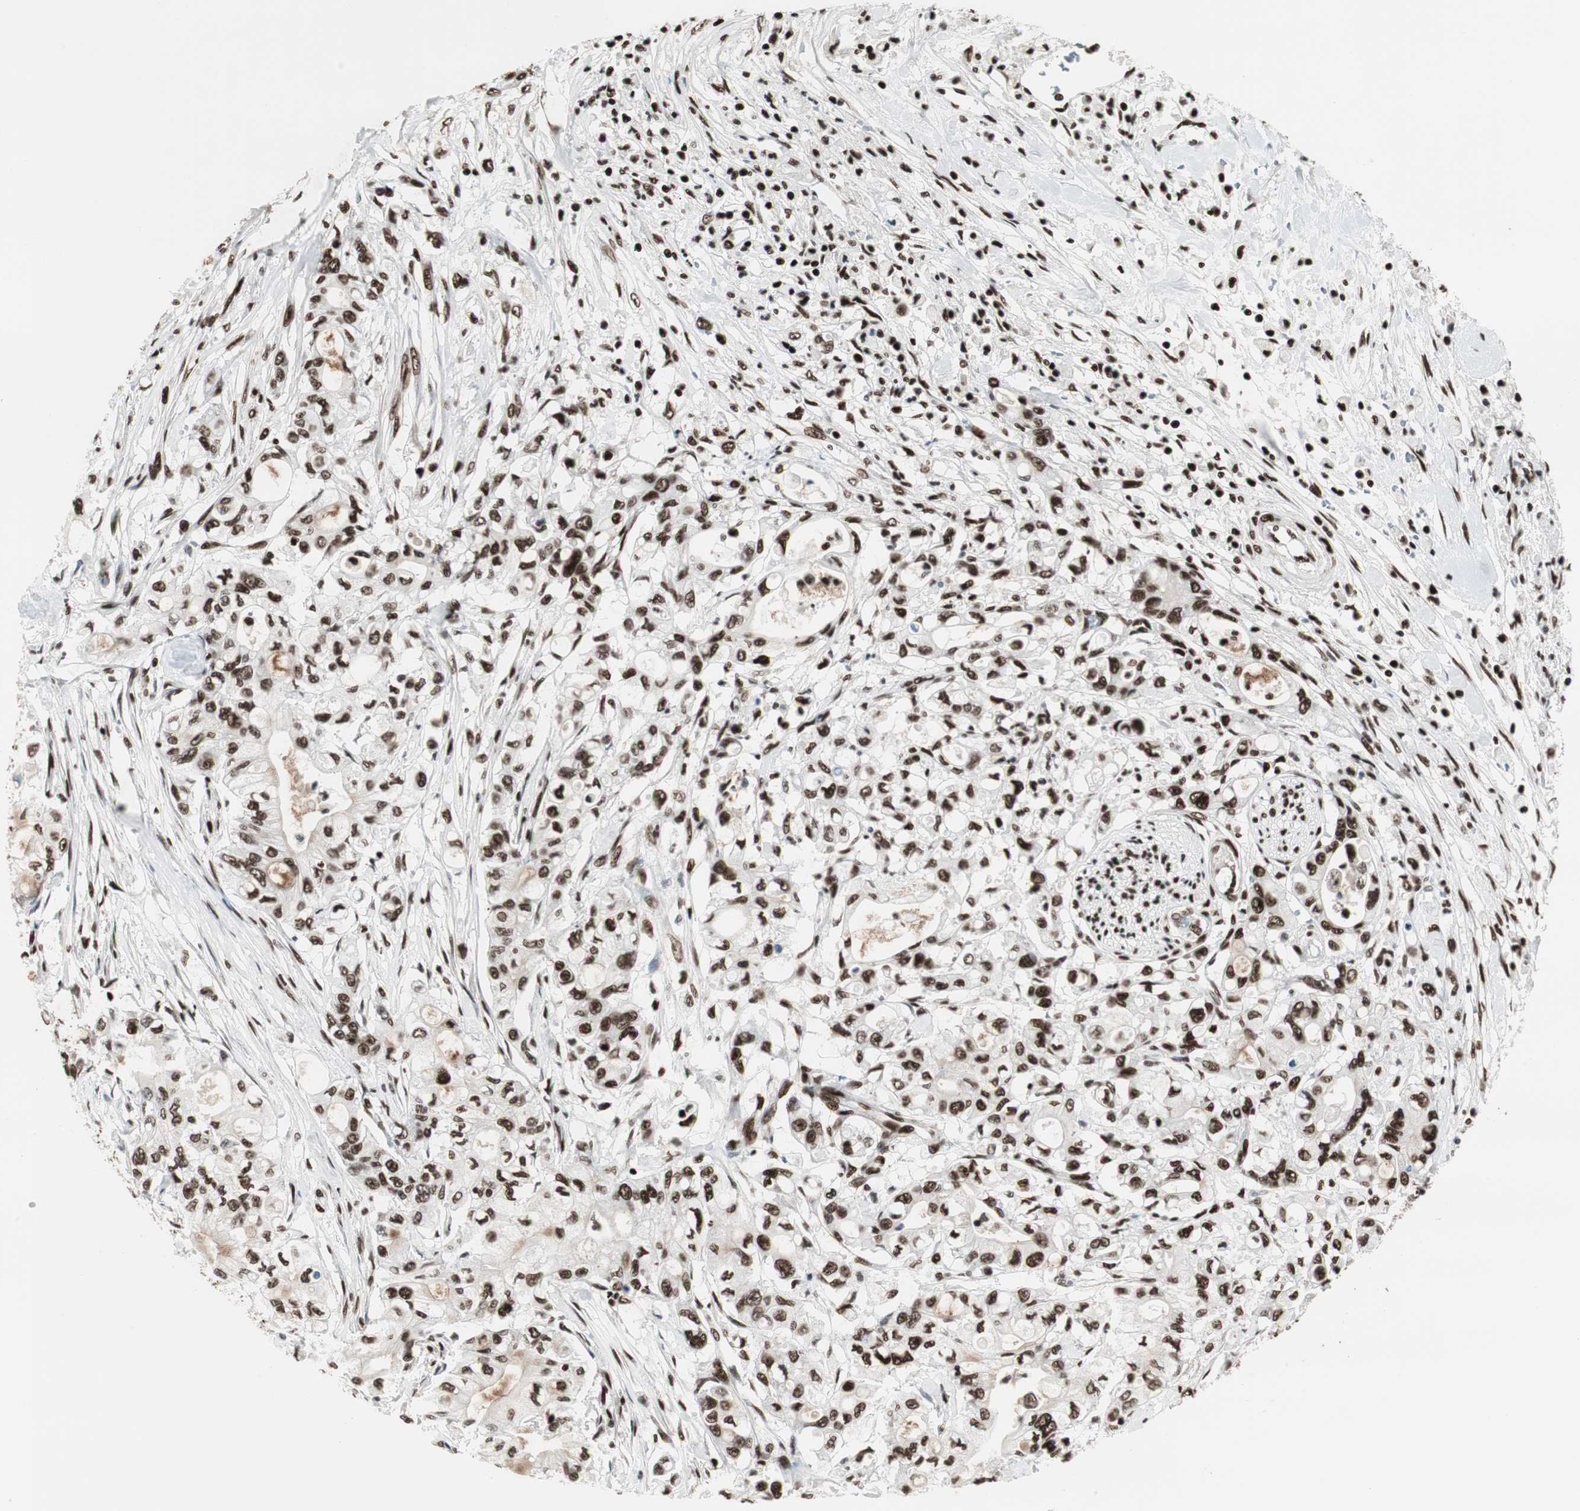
{"staining": {"intensity": "strong", "quantity": ">75%", "location": "nuclear"}, "tissue": "pancreatic cancer", "cell_type": "Tumor cells", "image_type": "cancer", "snomed": [{"axis": "morphology", "description": "Adenocarcinoma, NOS"}, {"axis": "topography", "description": "Pancreas"}], "caption": "This micrograph demonstrates IHC staining of adenocarcinoma (pancreatic), with high strong nuclear expression in about >75% of tumor cells.", "gene": "MTA2", "patient": {"sex": "male", "age": 79}}